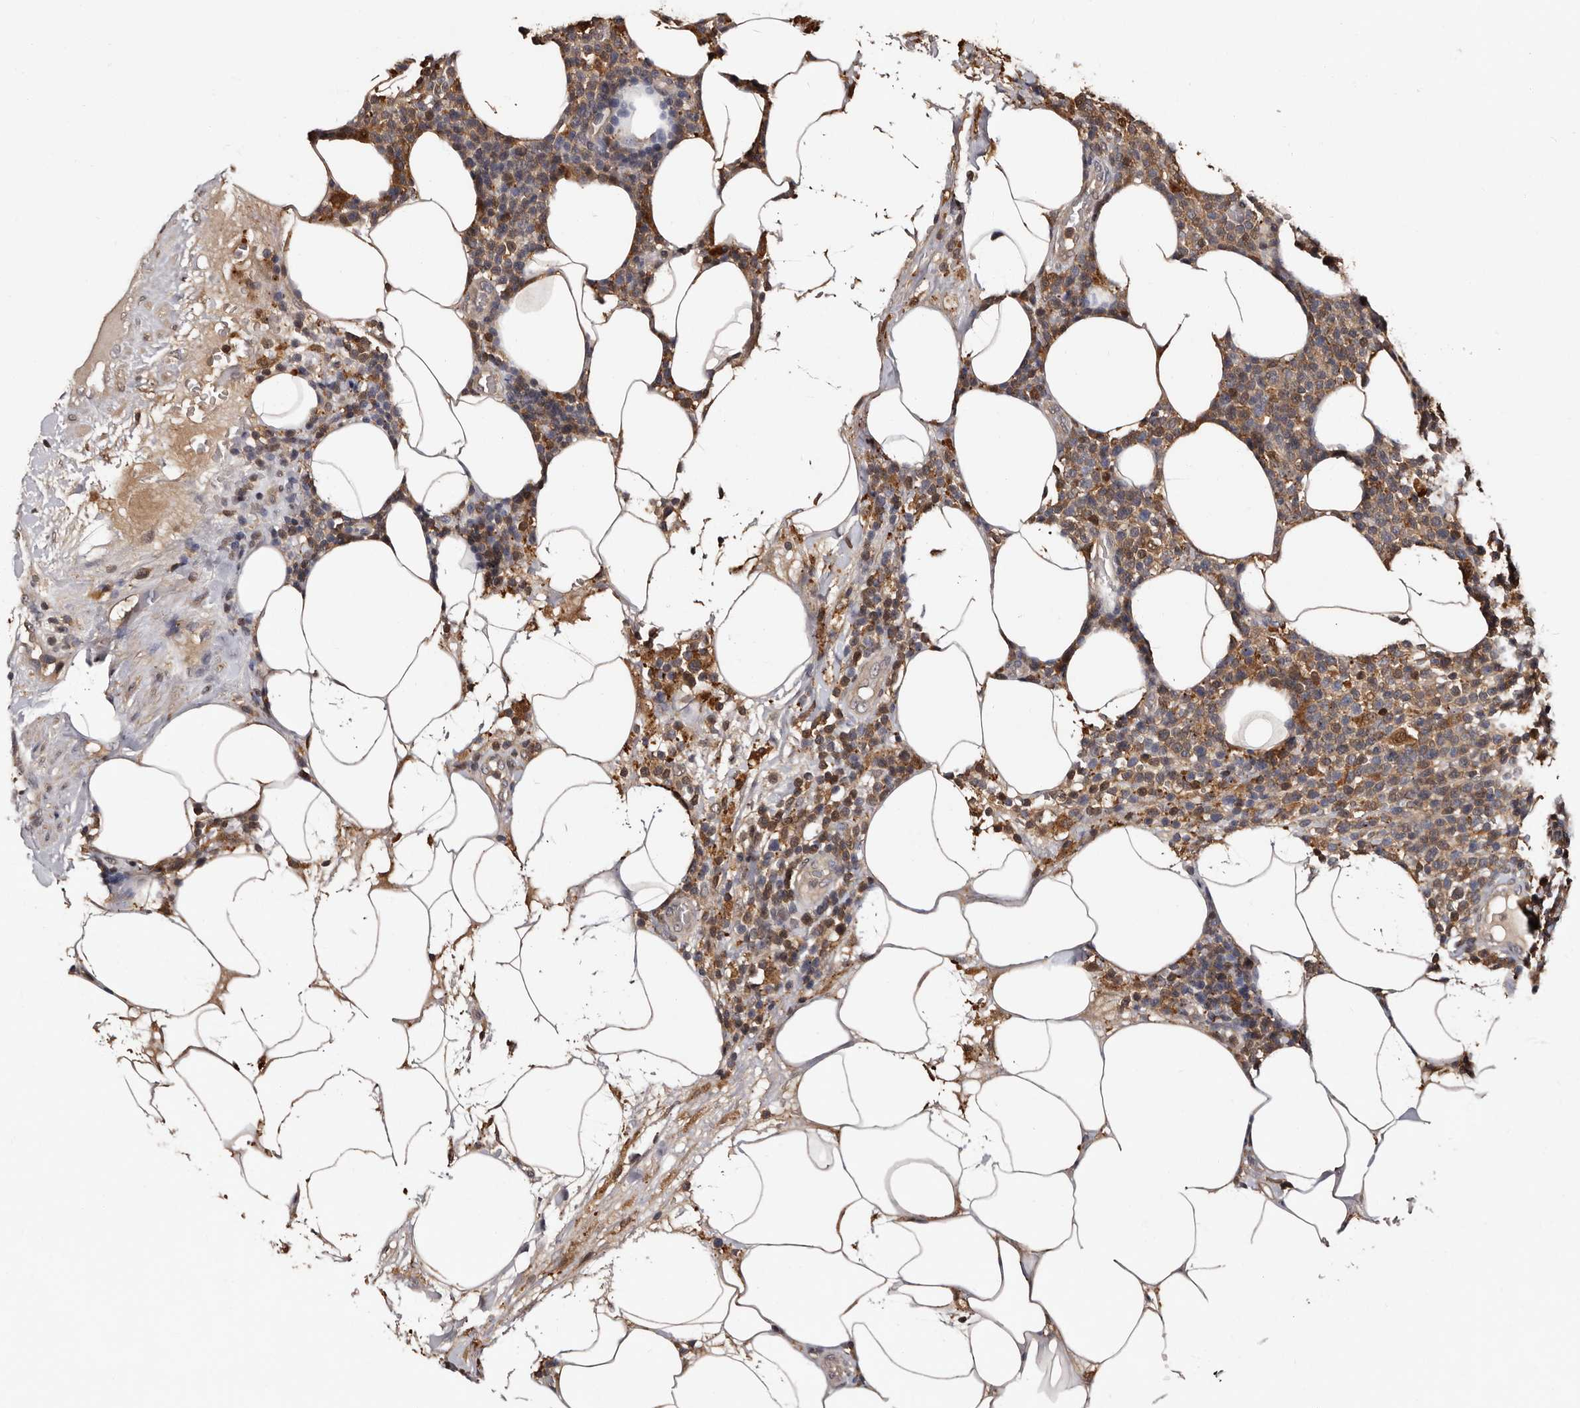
{"staining": {"intensity": "moderate", "quantity": "25%-75%", "location": "cytoplasmic/membranous"}, "tissue": "lymphoma", "cell_type": "Tumor cells", "image_type": "cancer", "snomed": [{"axis": "morphology", "description": "Malignant lymphoma, non-Hodgkin's type, High grade"}, {"axis": "topography", "description": "Lymph node"}], "caption": "Moderate cytoplasmic/membranous expression for a protein is appreciated in about 25%-75% of tumor cells of high-grade malignant lymphoma, non-Hodgkin's type using immunohistochemistry.", "gene": "DNPH1", "patient": {"sex": "male", "age": 61}}